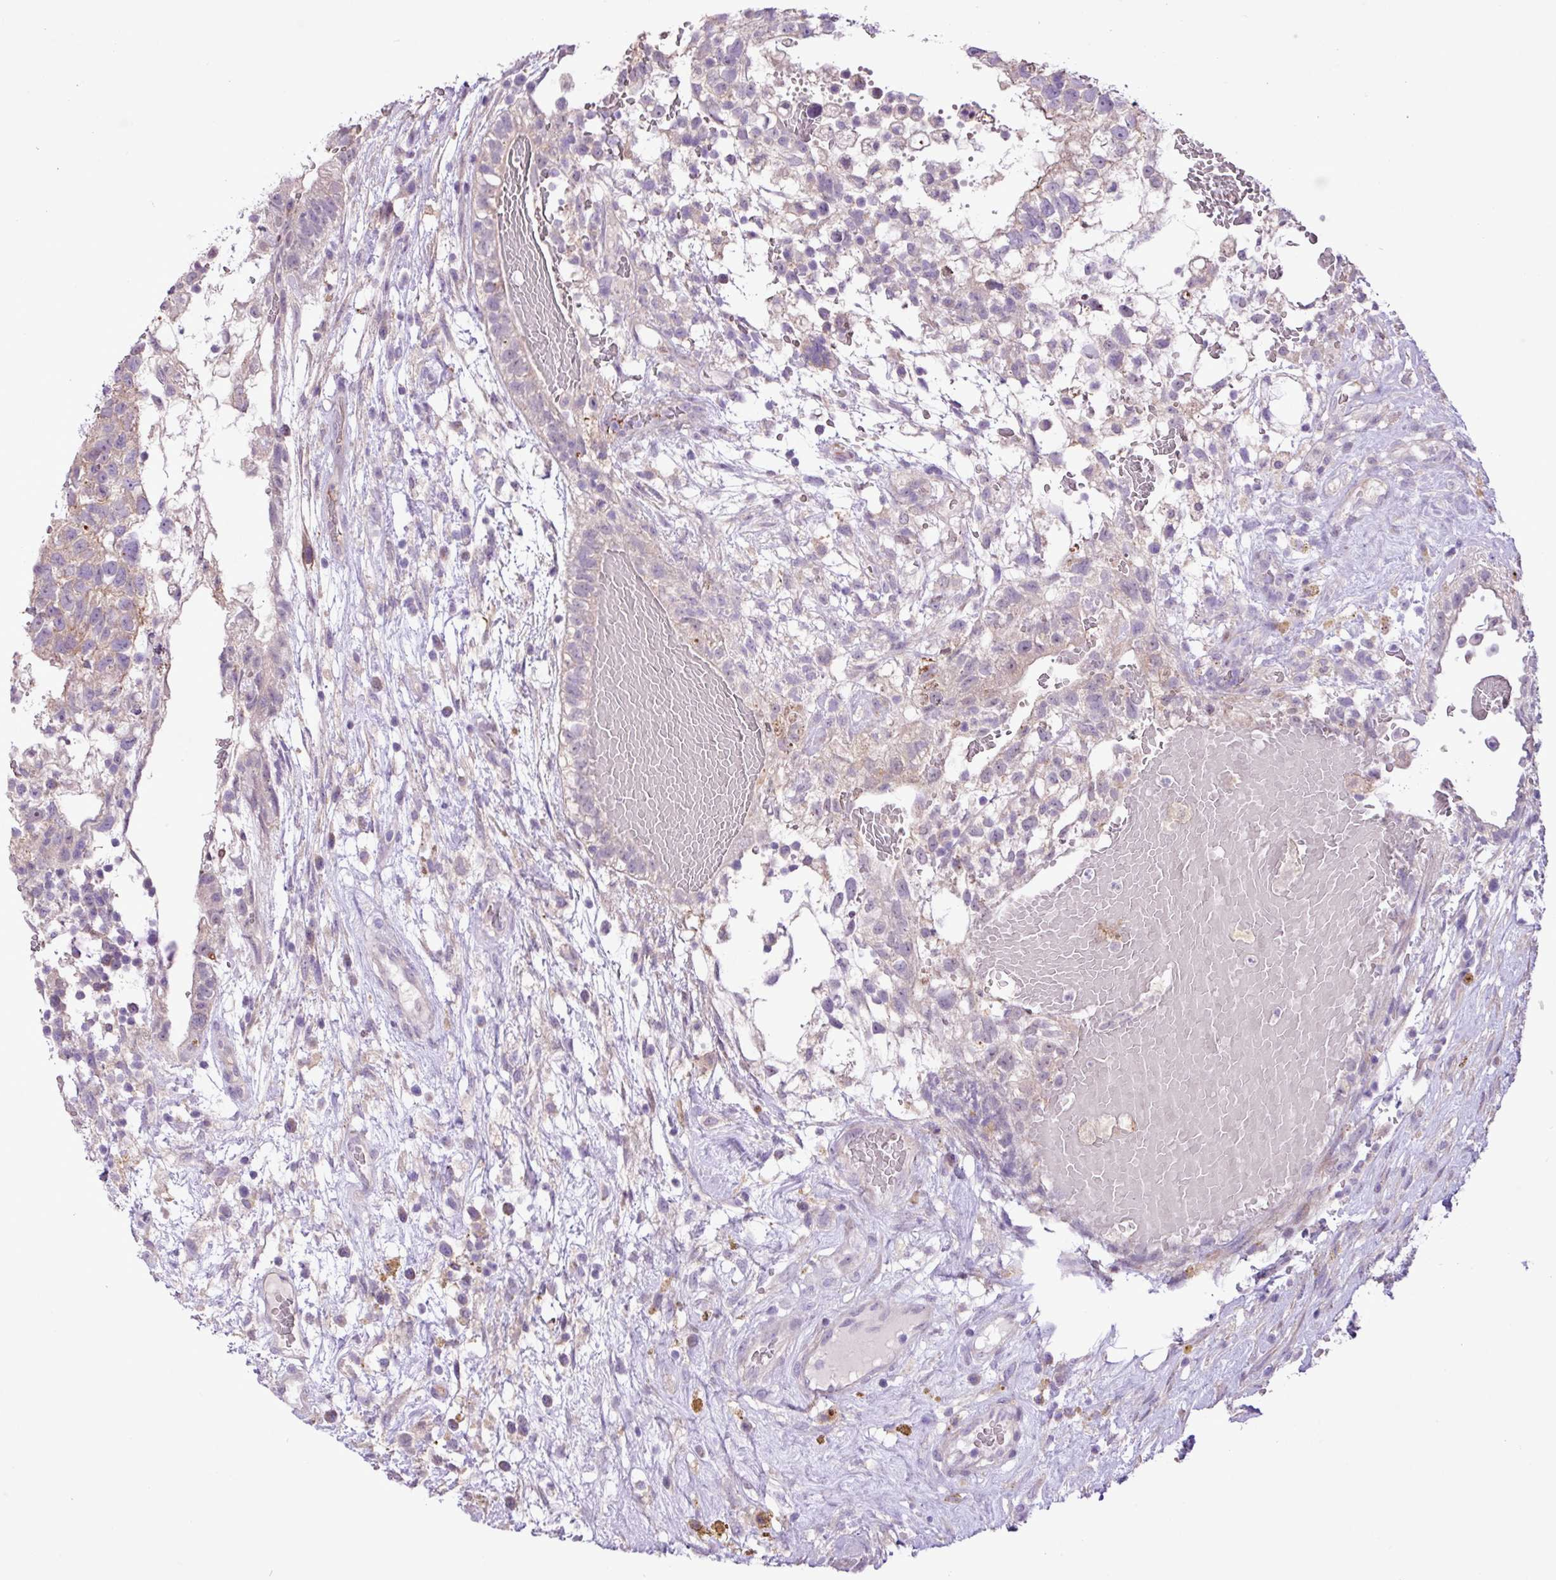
{"staining": {"intensity": "negative", "quantity": "none", "location": "none"}, "tissue": "testis cancer", "cell_type": "Tumor cells", "image_type": "cancer", "snomed": [{"axis": "morphology", "description": "Normal tissue, NOS"}, {"axis": "morphology", "description": "Carcinoma, Embryonal, NOS"}, {"axis": "topography", "description": "Testis"}], "caption": "Photomicrograph shows no protein staining in tumor cells of testis embryonal carcinoma tissue. (DAB (3,3'-diaminobenzidine) IHC with hematoxylin counter stain).", "gene": "RPP25L", "patient": {"sex": "male", "age": 32}}